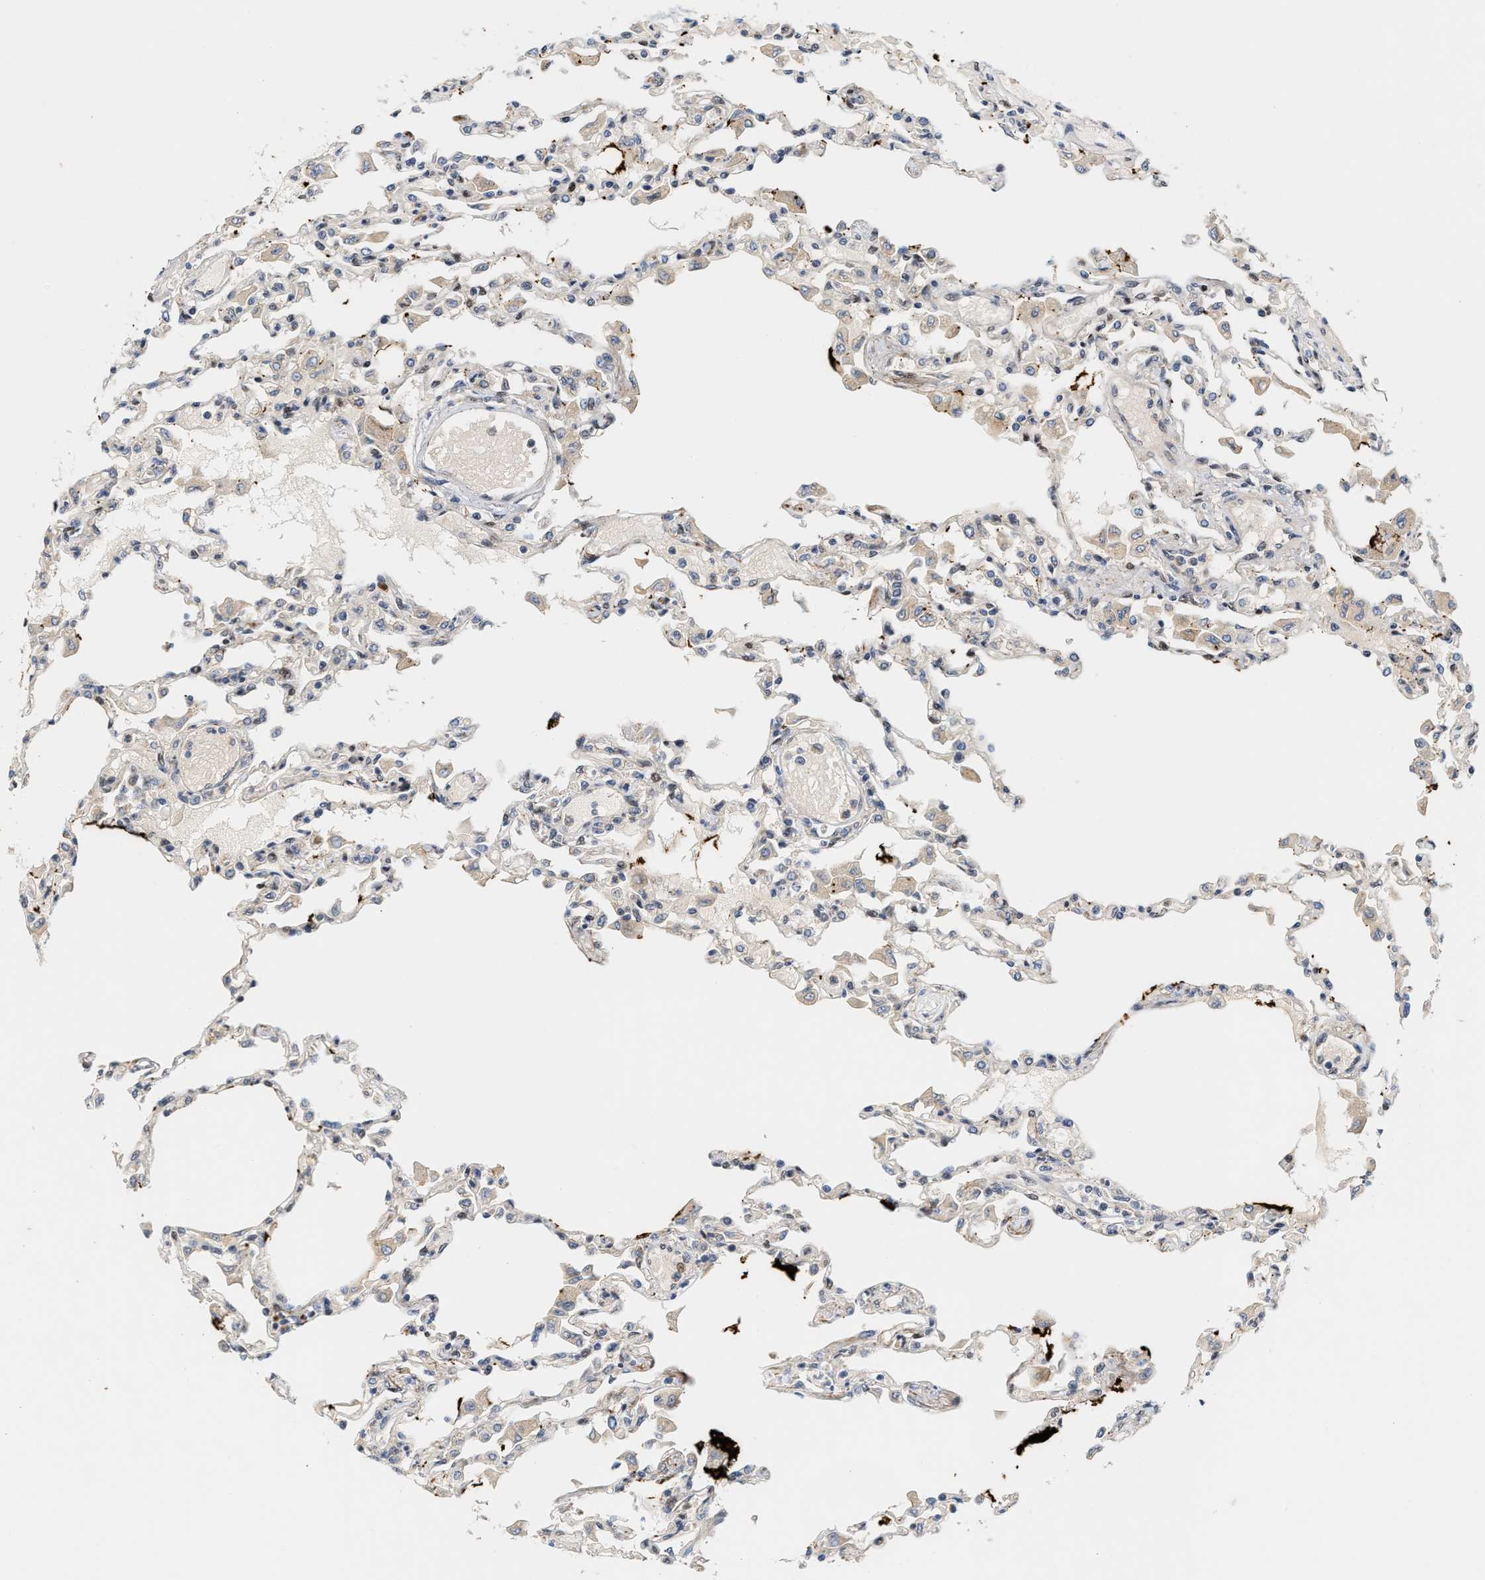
{"staining": {"intensity": "moderate", "quantity": "<25%", "location": "cytoplasmic/membranous,nuclear"}, "tissue": "lung", "cell_type": "Alveolar cells", "image_type": "normal", "snomed": [{"axis": "morphology", "description": "Normal tissue, NOS"}, {"axis": "topography", "description": "Bronchus"}, {"axis": "topography", "description": "Lung"}], "caption": "Immunohistochemical staining of benign human lung exhibits moderate cytoplasmic/membranous,nuclear protein expression in approximately <25% of alveolar cells. Using DAB (3,3'-diaminobenzidine) (brown) and hematoxylin (blue) stains, captured at high magnification using brightfield microscopy.", "gene": "TCF4", "patient": {"sex": "female", "age": 49}}